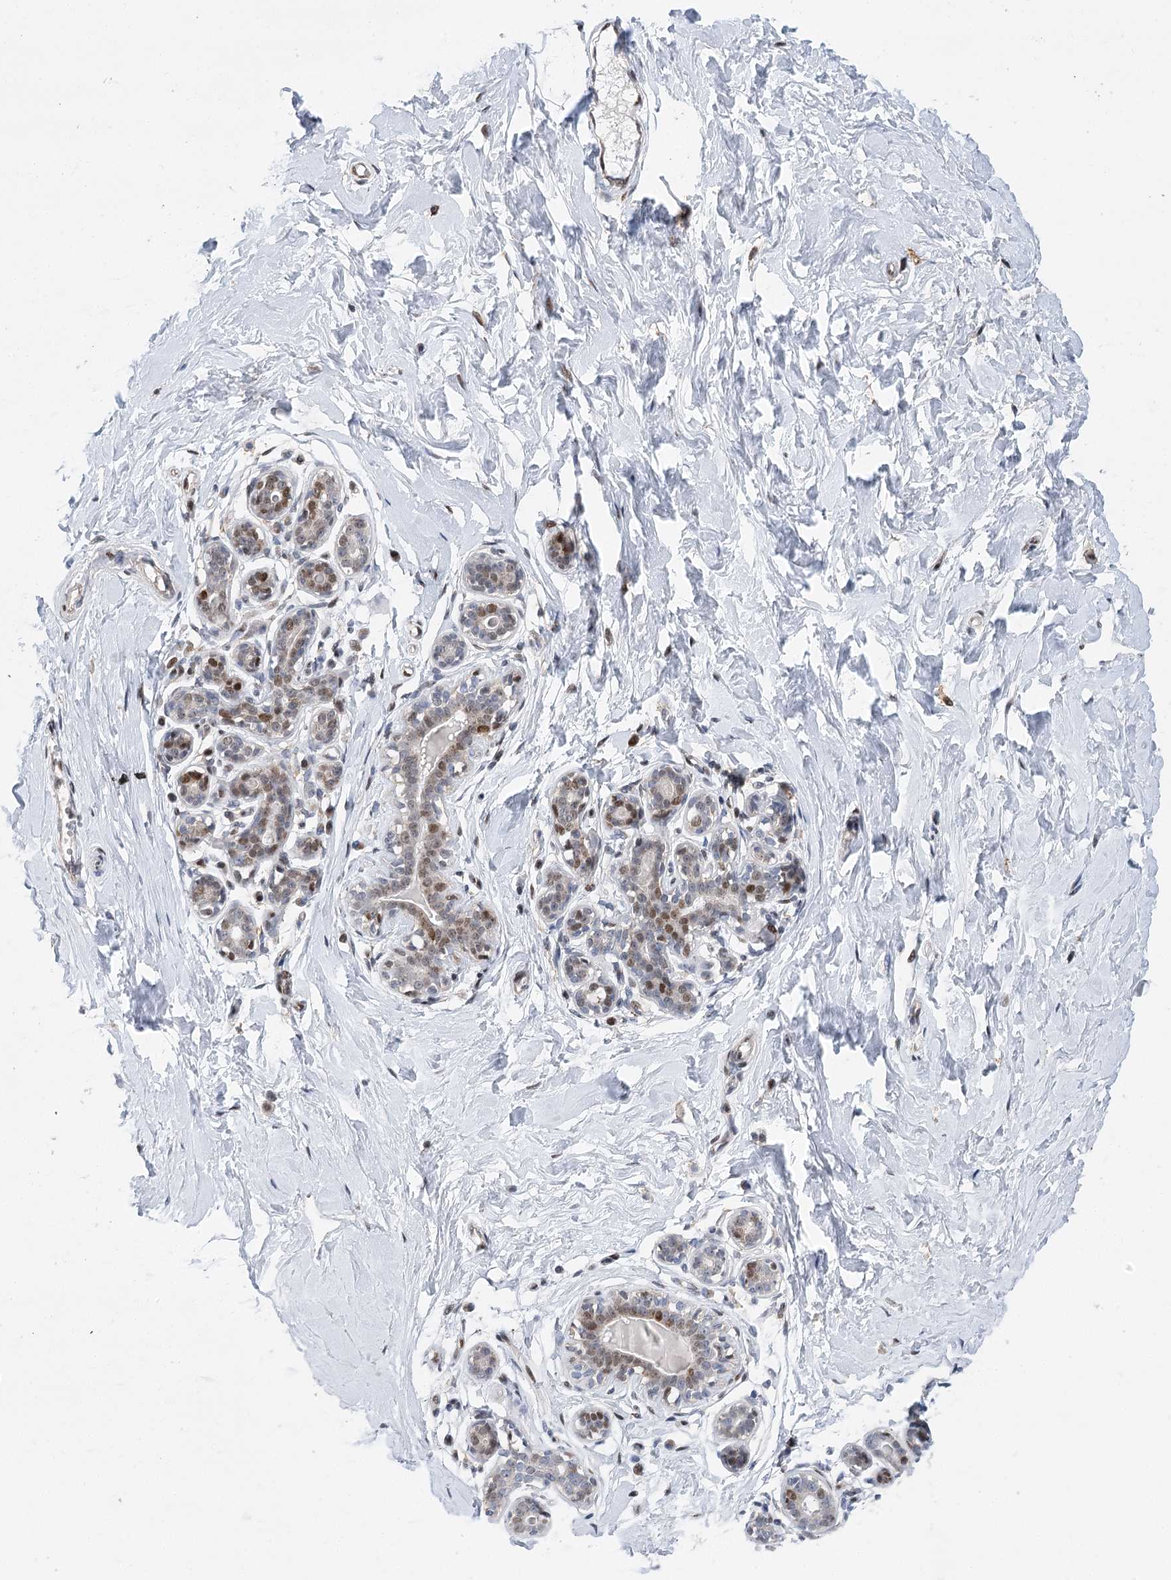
{"staining": {"intensity": "weak", "quantity": "25%-75%", "location": "nuclear"}, "tissue": "breast", "cell_type": "Adipocytes", "image_type": "normal", "snomed": [{"axis": "morphology", "description": "Normal tissue, NOS"}, {"axis": "morphology", "description": "Adenoma, NOS"}, {"axis": "topography", "description": "Breast"}], "caption": "Breast stained with DAB (3,3'-diaminobenzidine) immunohistochemistry (IHC) reveals low levels of weak nuclear positivity in approximately 25%-75% of adipocytes.", "gene": "CAMTA1", "patient": {"sex": "female", "age": 23}}